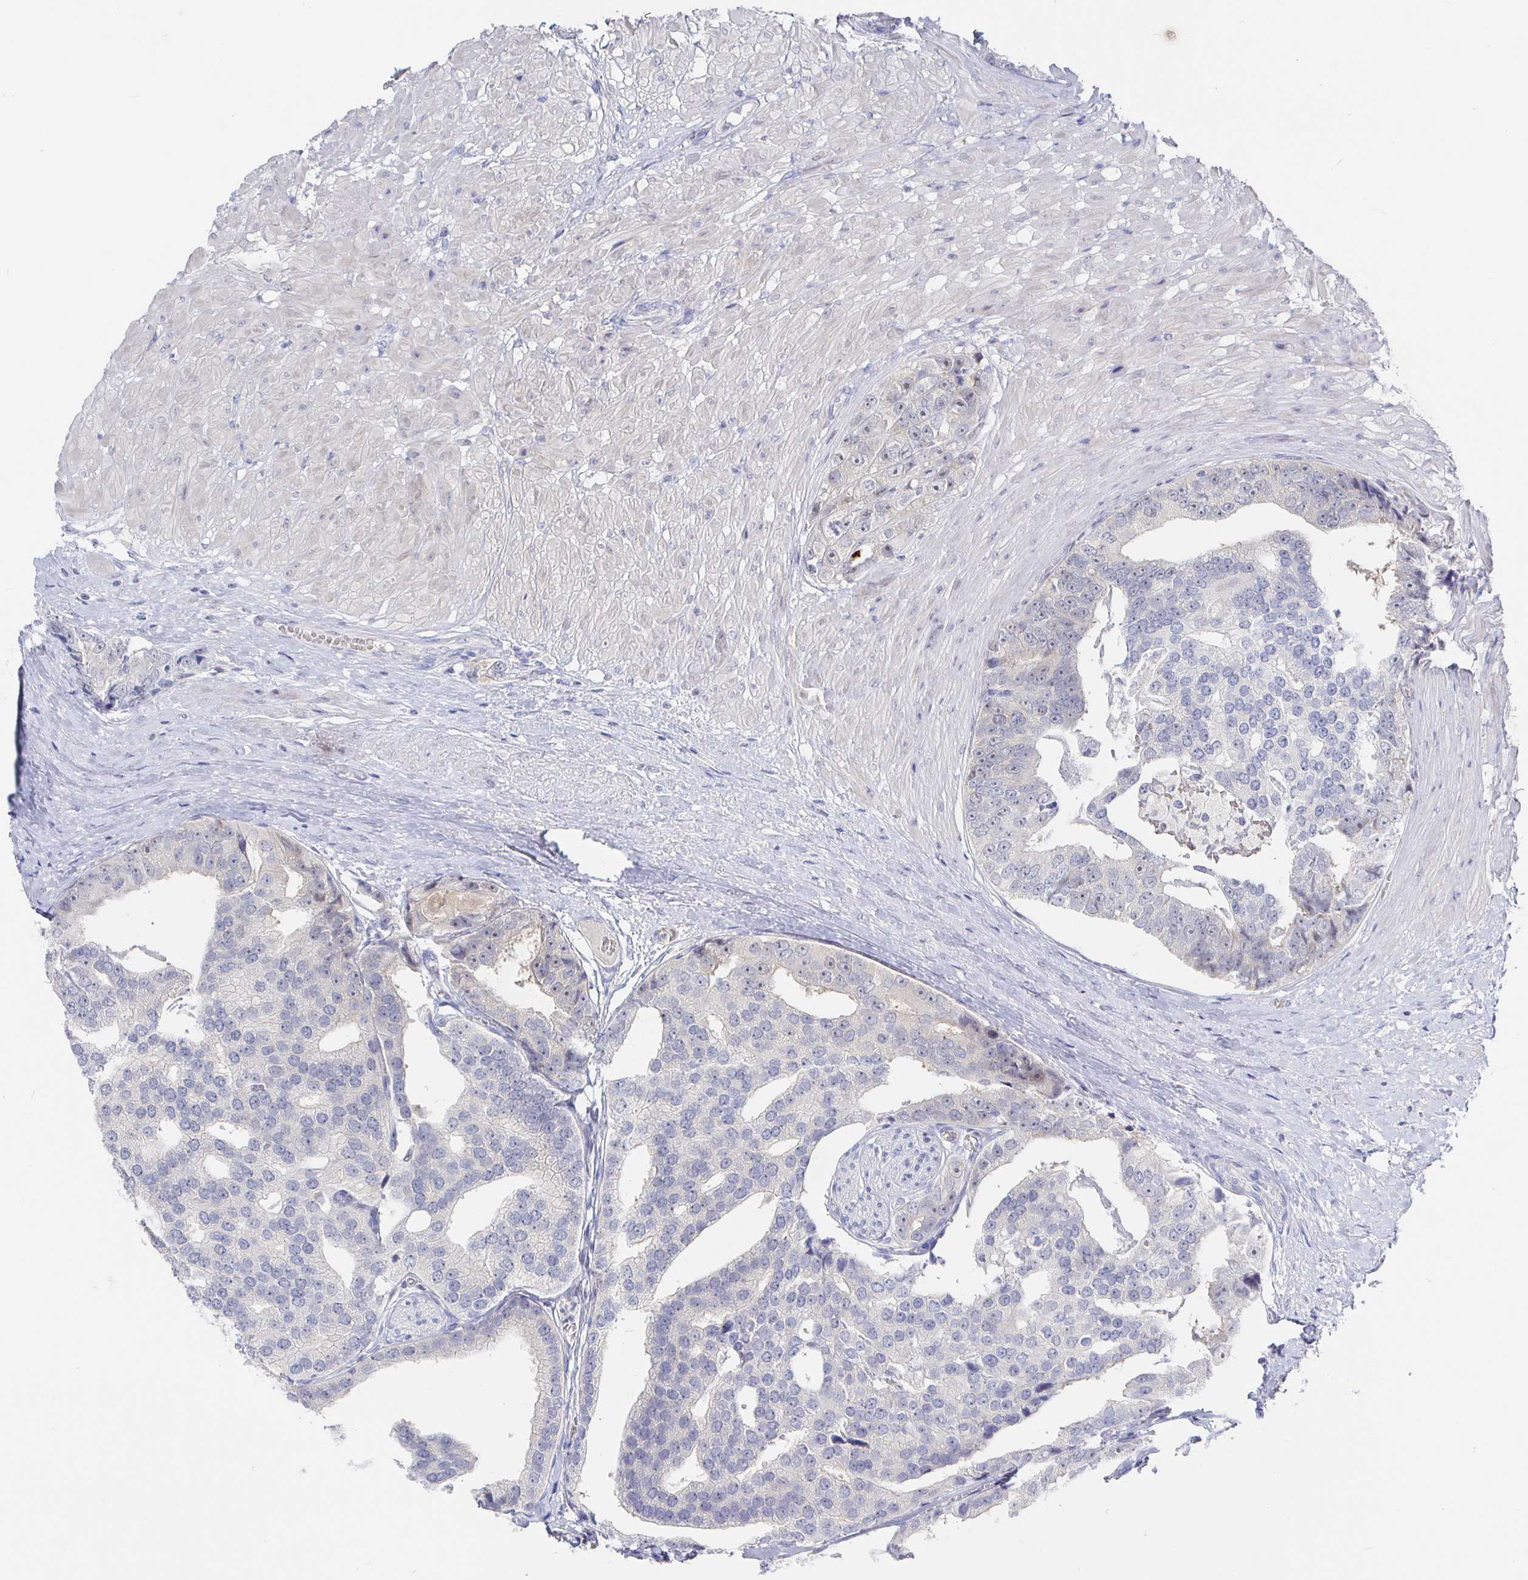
{"staining": {"intensity": "negative", "quantity": "none", "location": "none"}, "tissue": "prostate cancer", "cell_type": "Tumor cells", "image_type": "cancer", "snomed": [{"axis": "morphology", "description": "Adenocarcinoma, High grade"}, {"axis": "topography", "description": "Prostate"}], "caption": "There is no significant expression in tumor cells of adenocarcinoma (high-grade) (prostate).", "gene": "LRRC23", "patient": {"sex": "male", "age": 71}}